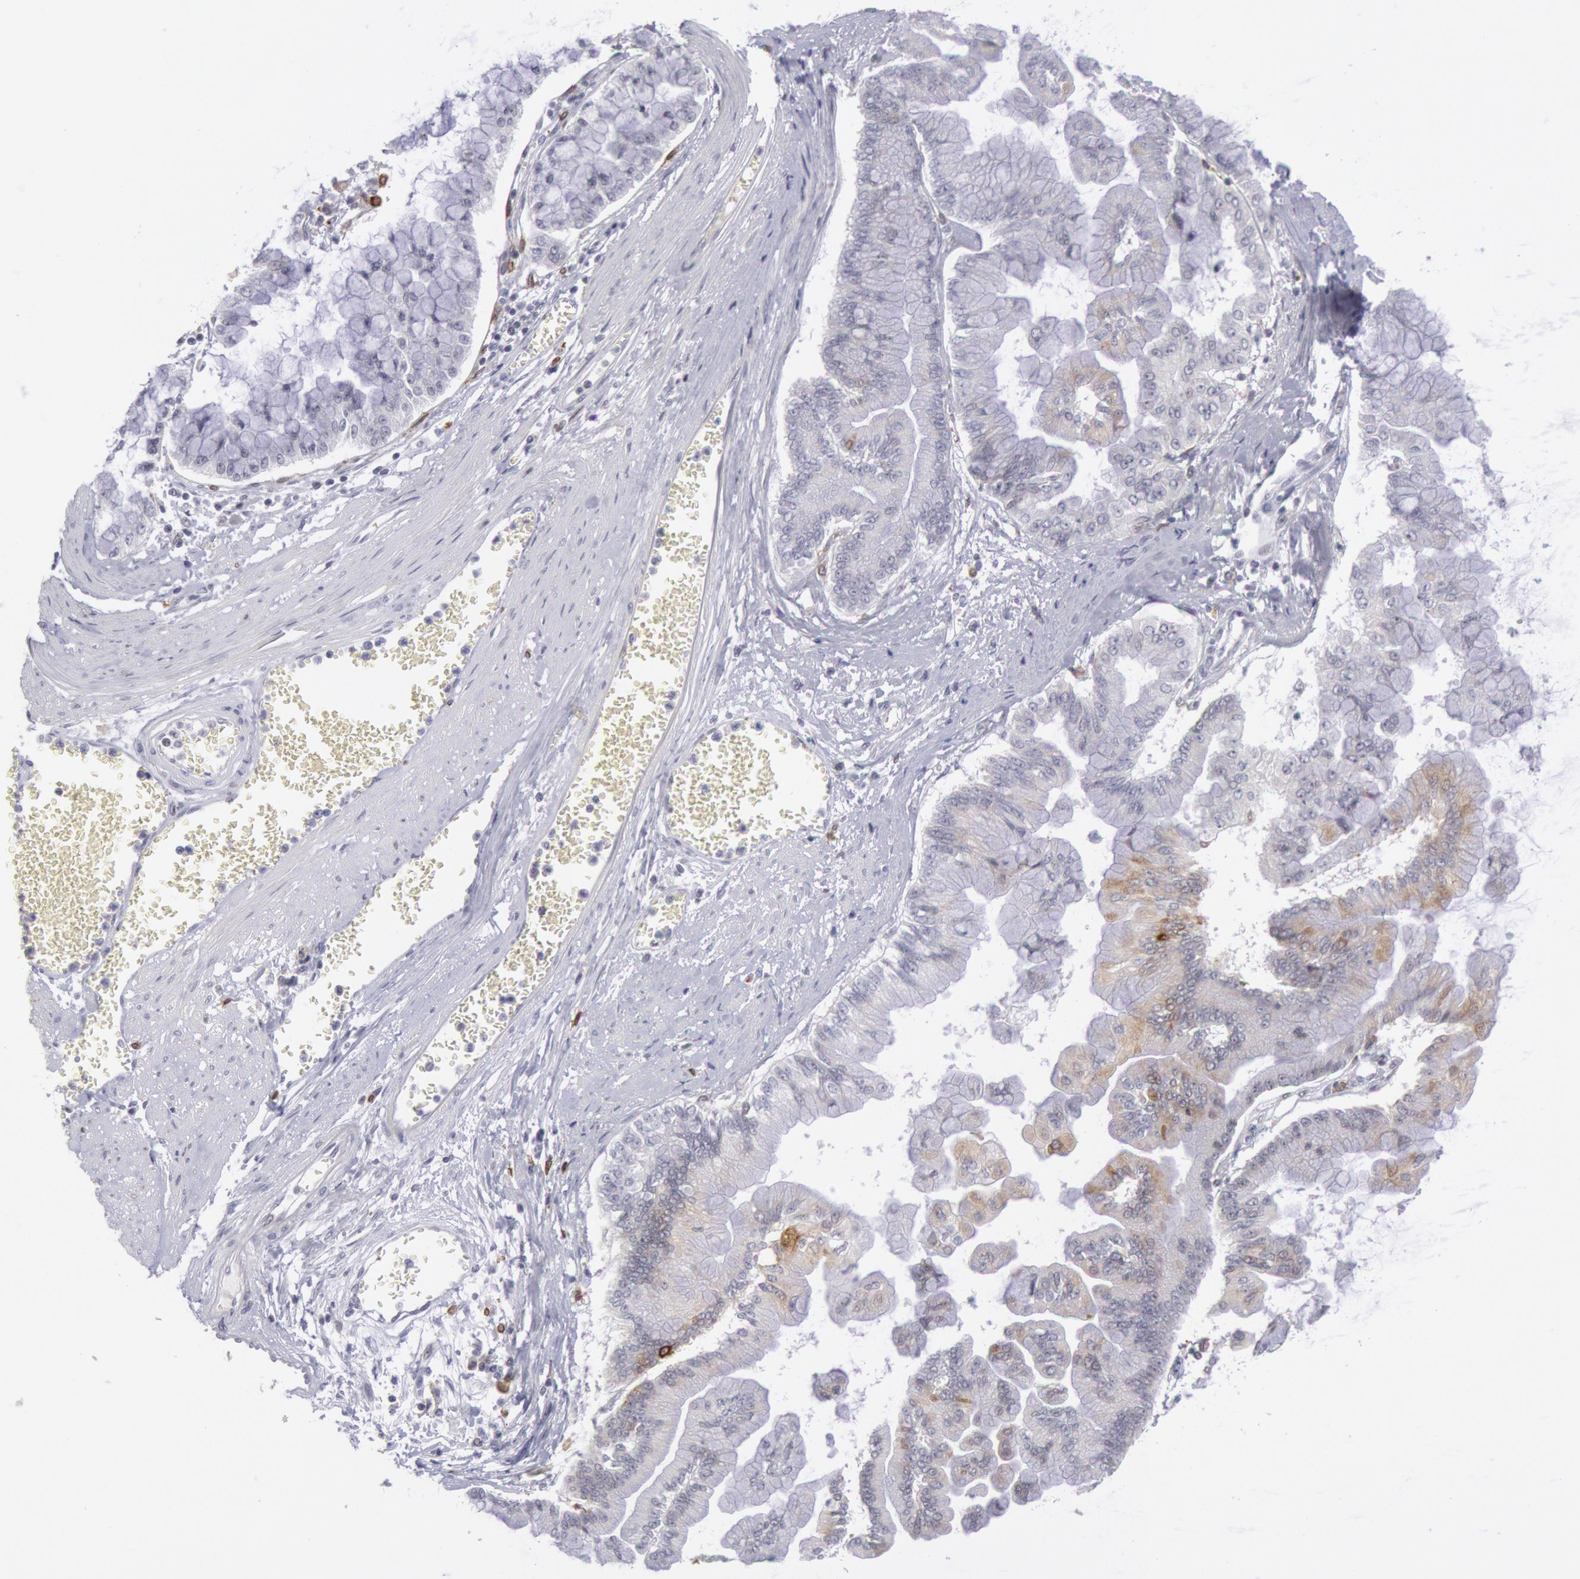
{"staining": {"intensity": "weak", "quantity": "<25%", "location": "cytoplasmic/membranous"}, "tissue": "liver cancer", "cell_type": "Tumor cells", "image_type": "cancer", "snomed": [{"axis": "morphology", "description": "Cholangiocarcinoma"}, {"axis": "topography", "description": "Liver"}], "caption": "Histopathology image shows no protein staining in tumor cells of liver cancer (cholangiocarcinoma) tissue.", "gene": "PTGS2", "patient": {"sex": "female", "age": 79}}